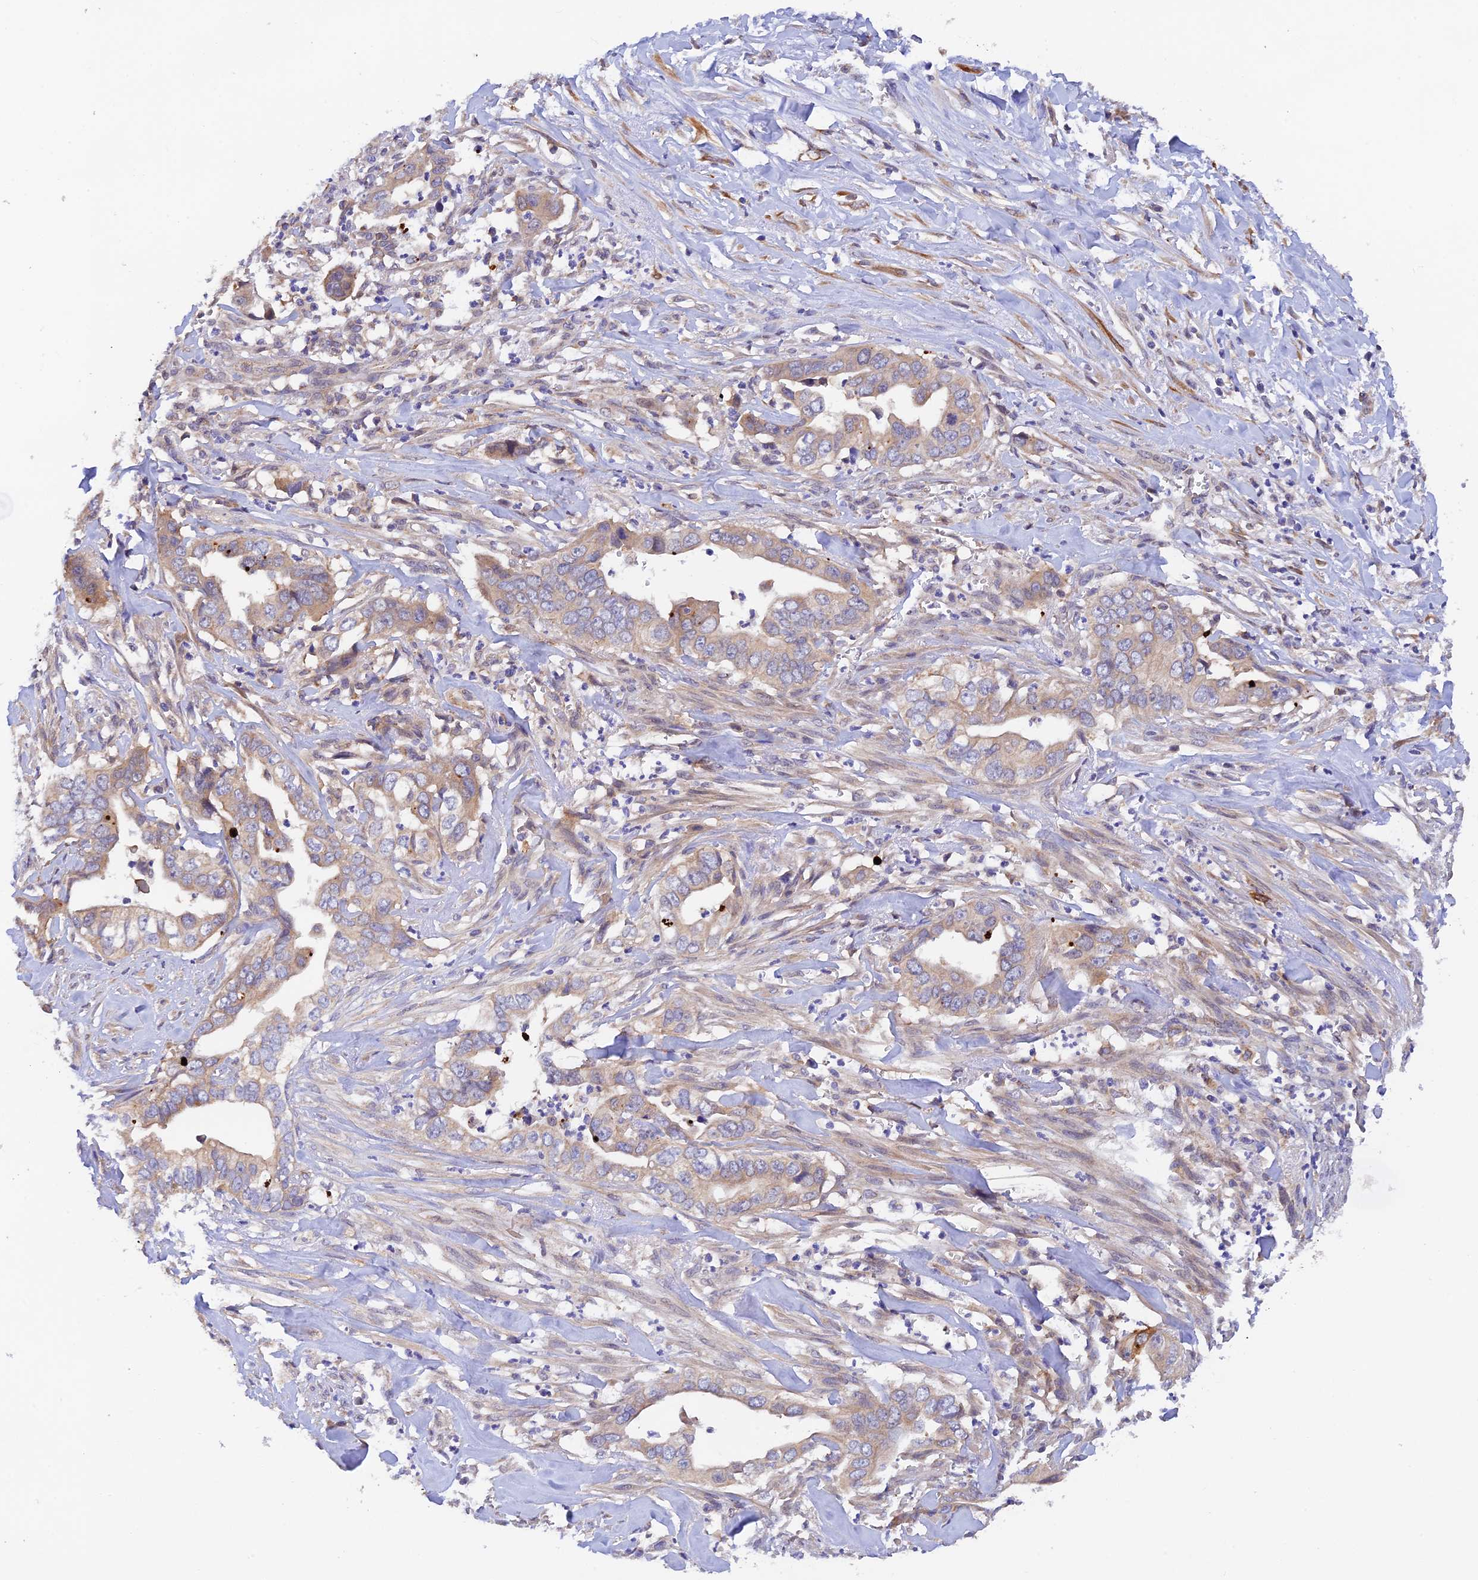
{"staining": {"intensity": "weak", "quantity": ">75%", "location": "cytoplasmic/membranous"}, "tissue": "liver cancer", "cell_type": "Tumor cells", "image_type": "cancer", "snomed": [{"axis": "morphology", "description": "Cholangiocarcinoma"}, {"axis": "topography", "description": "Liver"}], "caption": "Protein expression analysis of liver cancer (cholangiocarcinoma) displays weak cytoplasmic/membranous staining in about >75% of tumor cells.", "gene": "RANBP6", "patient": {"sex": "female", "age": 79}}